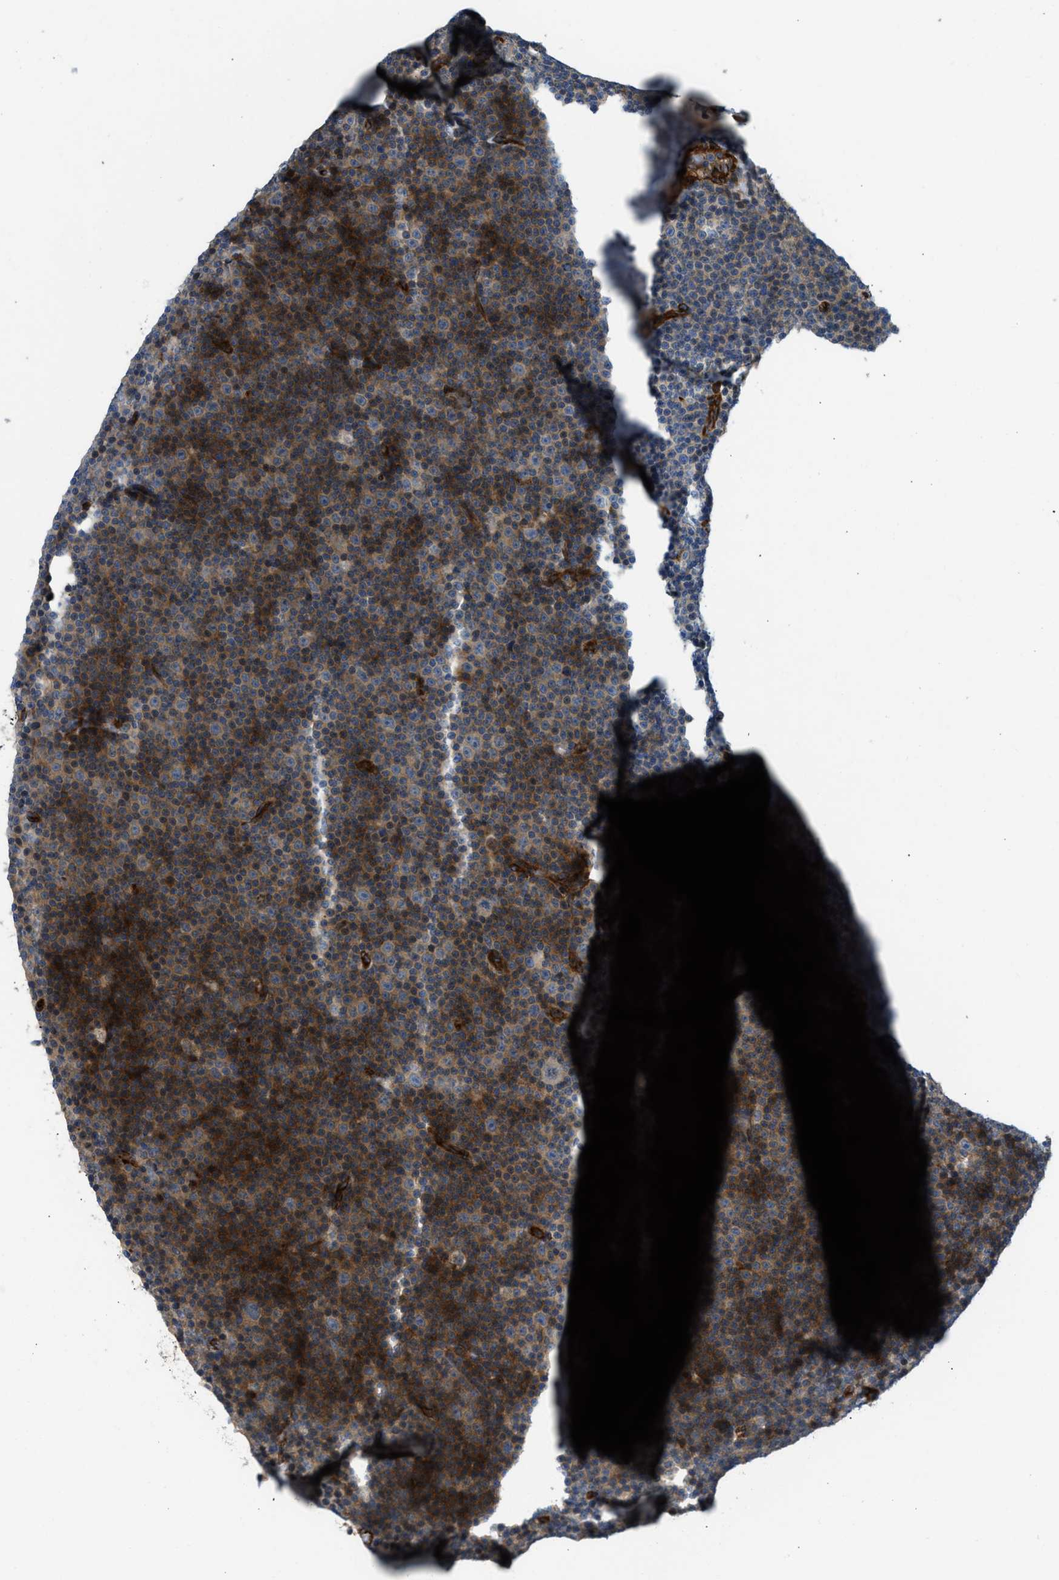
{"staining": {"intensity": "weak", "quantity": ">75%", "location": "cytoplasmic/membranous"}, "tissue": "lymphoma", "cell_type": "Tumor cells", "image_type": "cancer", "snomed": [{"axis": "morphology", "description": "Malignant lymphoma, non-Hodgkin's type, Low grade"}, {"axis": "topography", "description": "Lymph node"}], "caption": "Brown immunohistochemical staining in human lymphoma reveals weak cytoplasmic/membranous staining in about >75% of tumor cells.", "gene": "NYNRIN", "patient": {"sex": "female", "age": 67}}